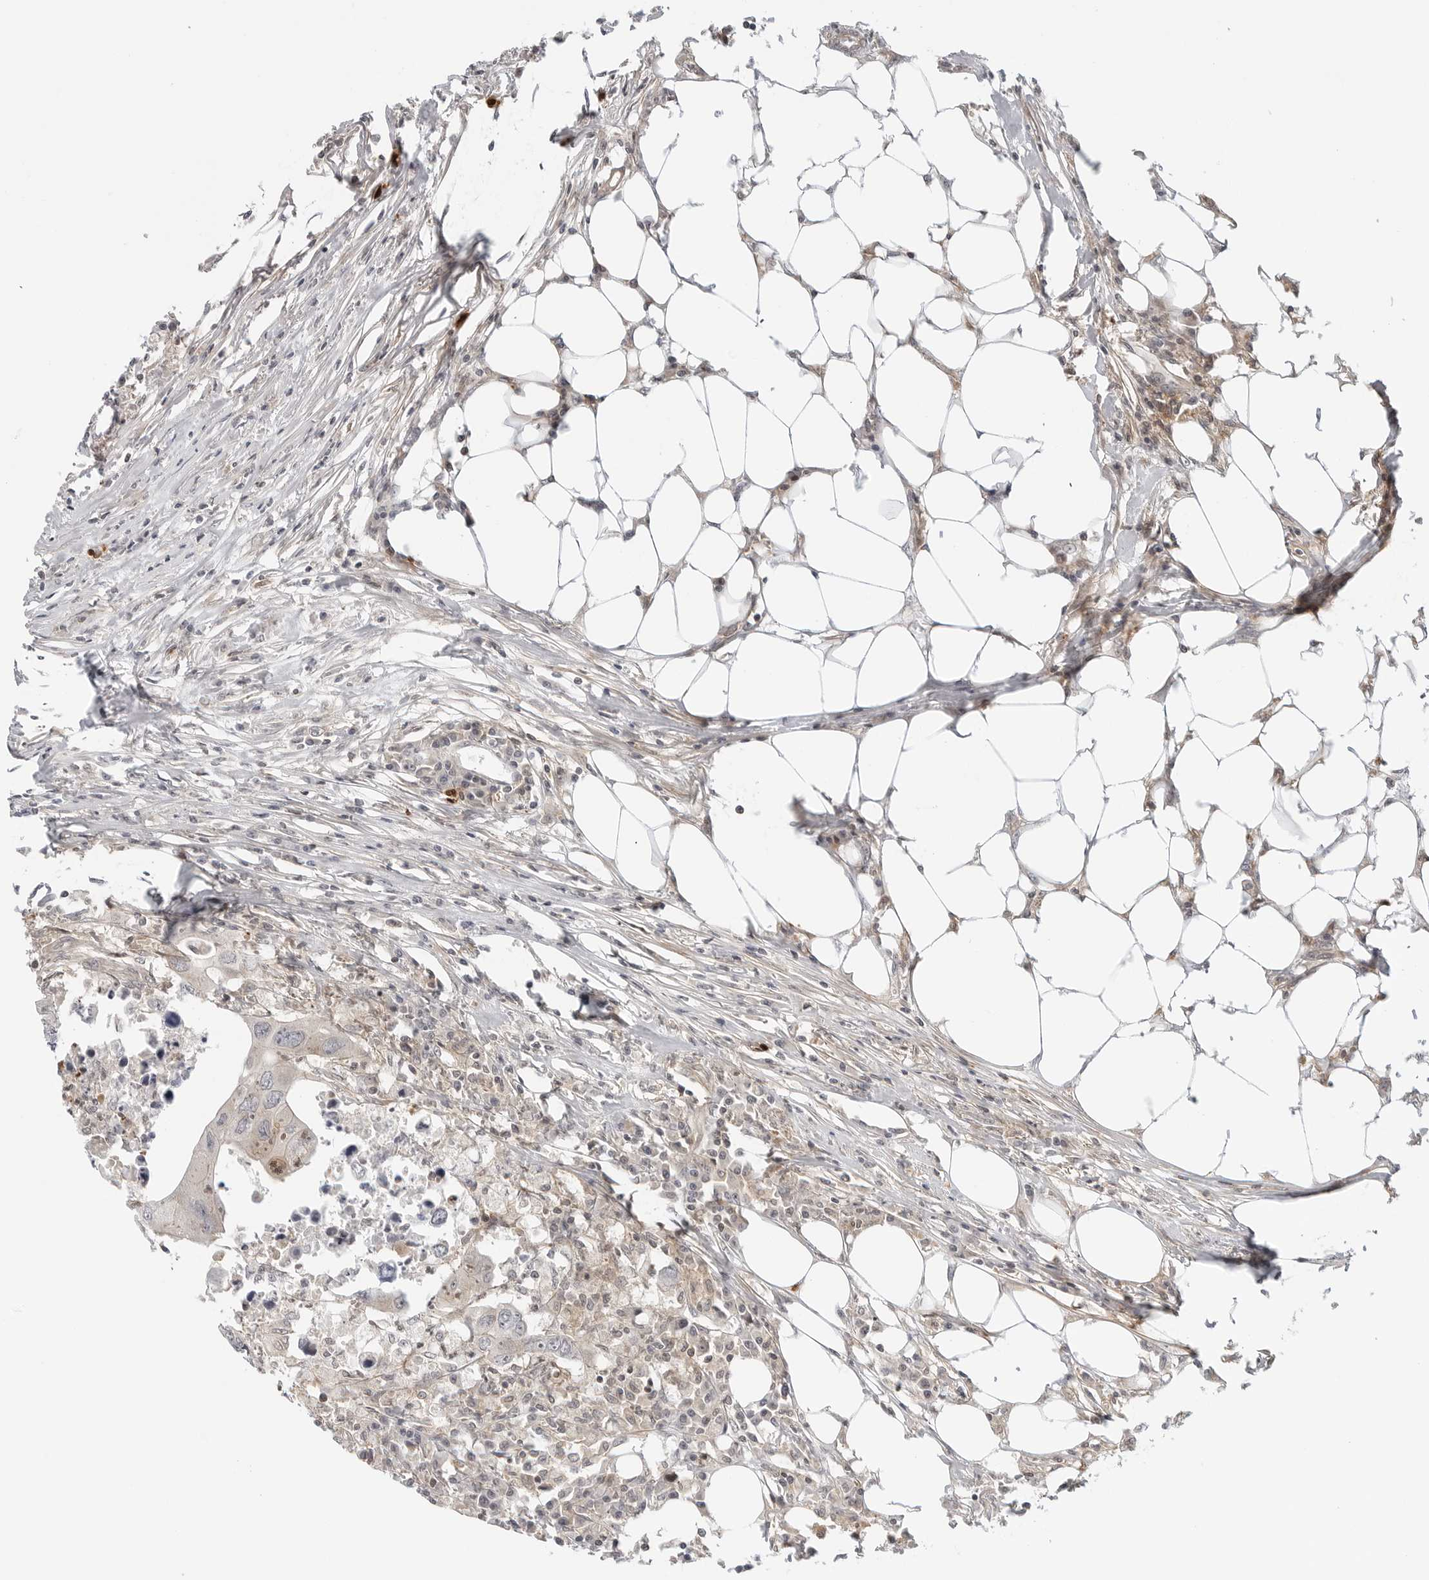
{"staining": {"intensity": "negative", "quantity": "none", "location": "none"}, "tissue": "colorectal cancer", "cell_type": "Tumor cells", "image_type": "cancer", "snomed": [{"axis": "morphology", "description": "Adenocarcinoma, NOS"}, {"axis": "topography", "description": "Colon"}], "caption": "A histopathology image of colorectal cancer stained for a protein demonstrates no brown staining in tumor cells.", "gene": "STXBP3", "patient": {"sex": "male", "age": 71}}